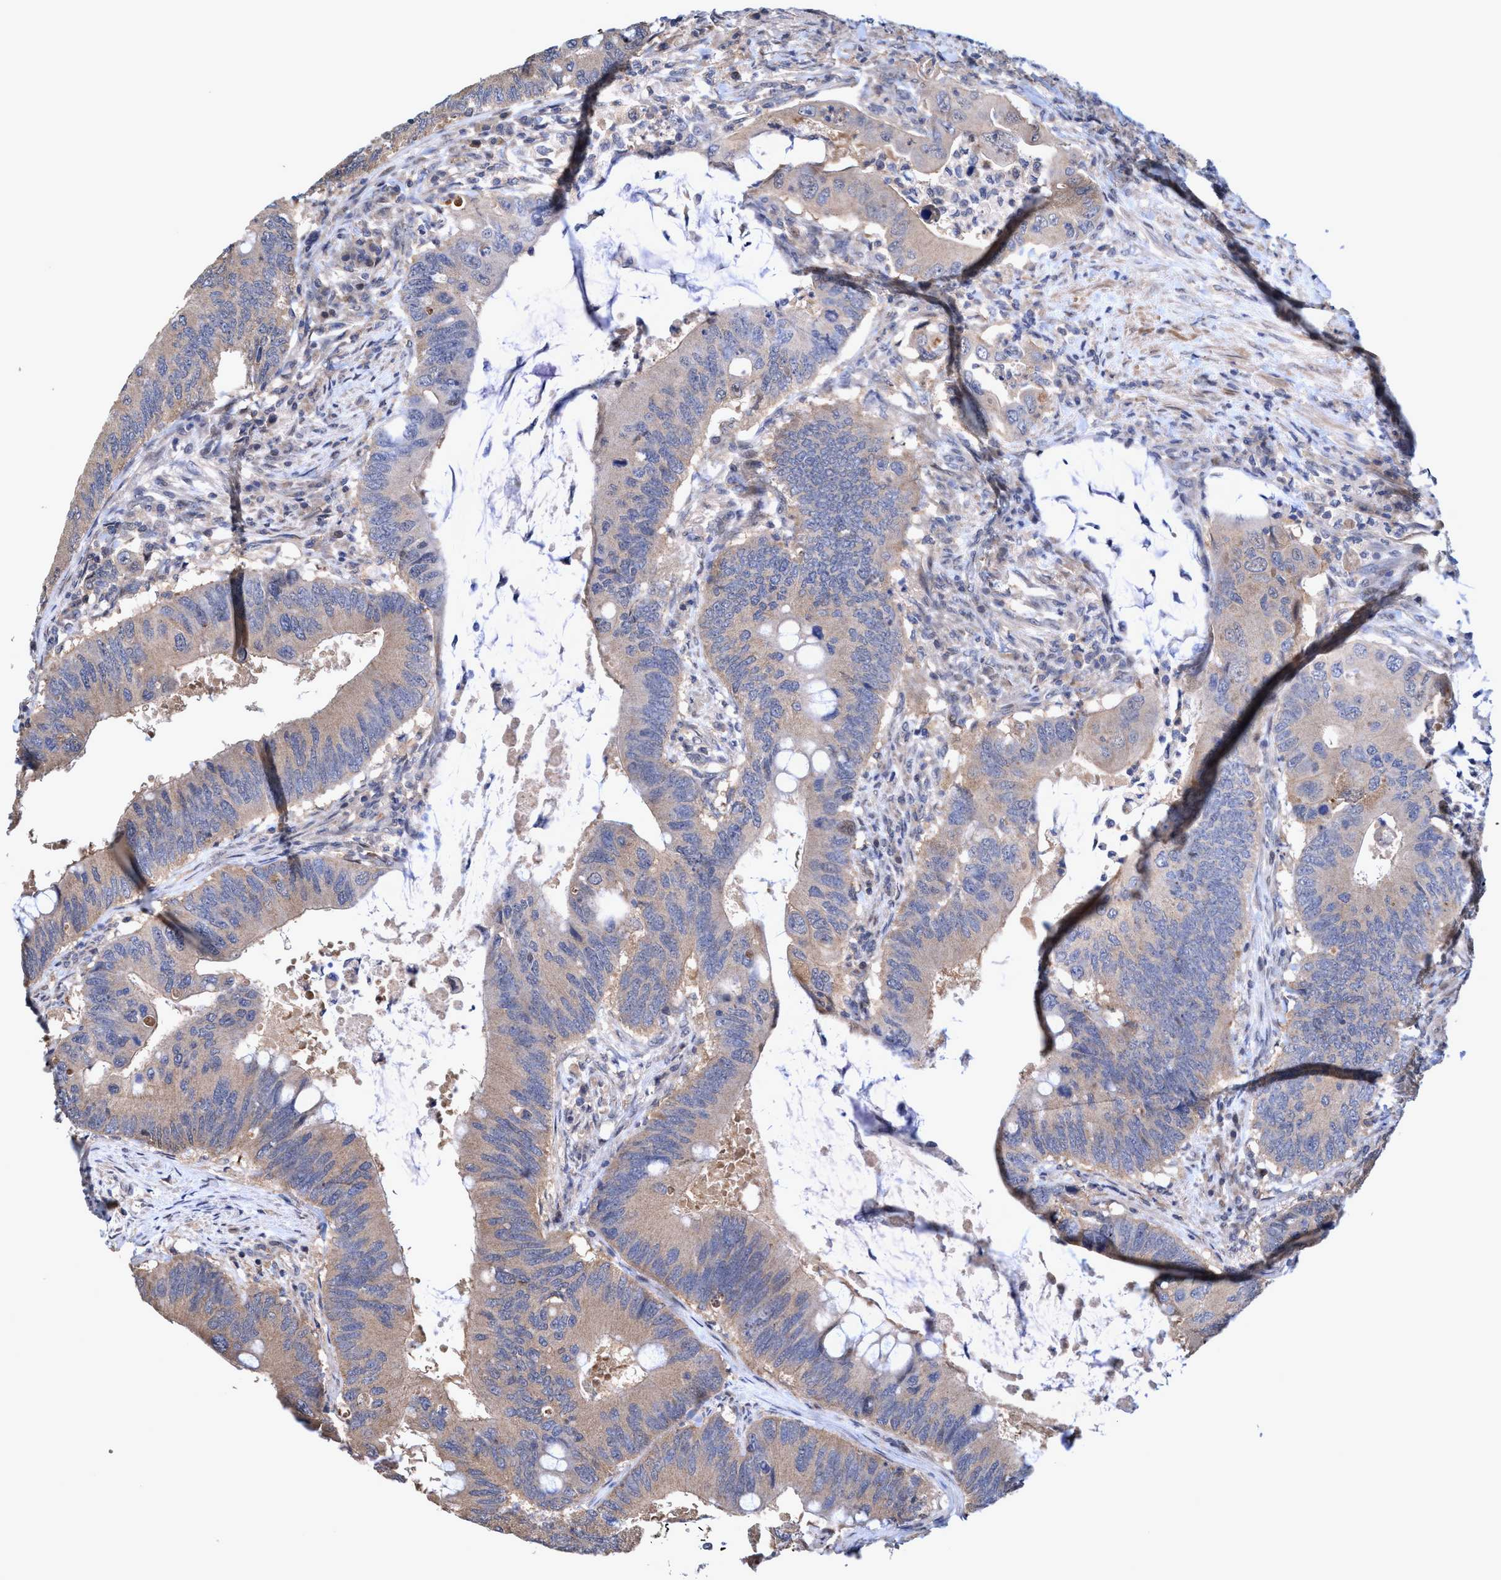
{"staining": {"intensity": "weak", "quantity": ">75%", "location": "cytoplasmic/membranous"}, "tissue": "colorectal cancer", "cell_type": "Tumor cells", "image_type": "cancer", "snomed": [{"axis": "morphology", "description": "Adenocarcinoma, NOS"}, {"axis": "topography", "description": "Colon"}], "caption": "Immunohistochemistry (IHC) histopathology image of neoplastic tissue: human colorectal cancer stained using immunohistochemistry demonstrates low levels of weak protein expression localized specifically in the cytoplasmic/membranous of tumor cells, appearing as a cytoplasmic/membranous brown color.", "gene": "ZNF677", "patient": {"sex": "male", "age": 71}}